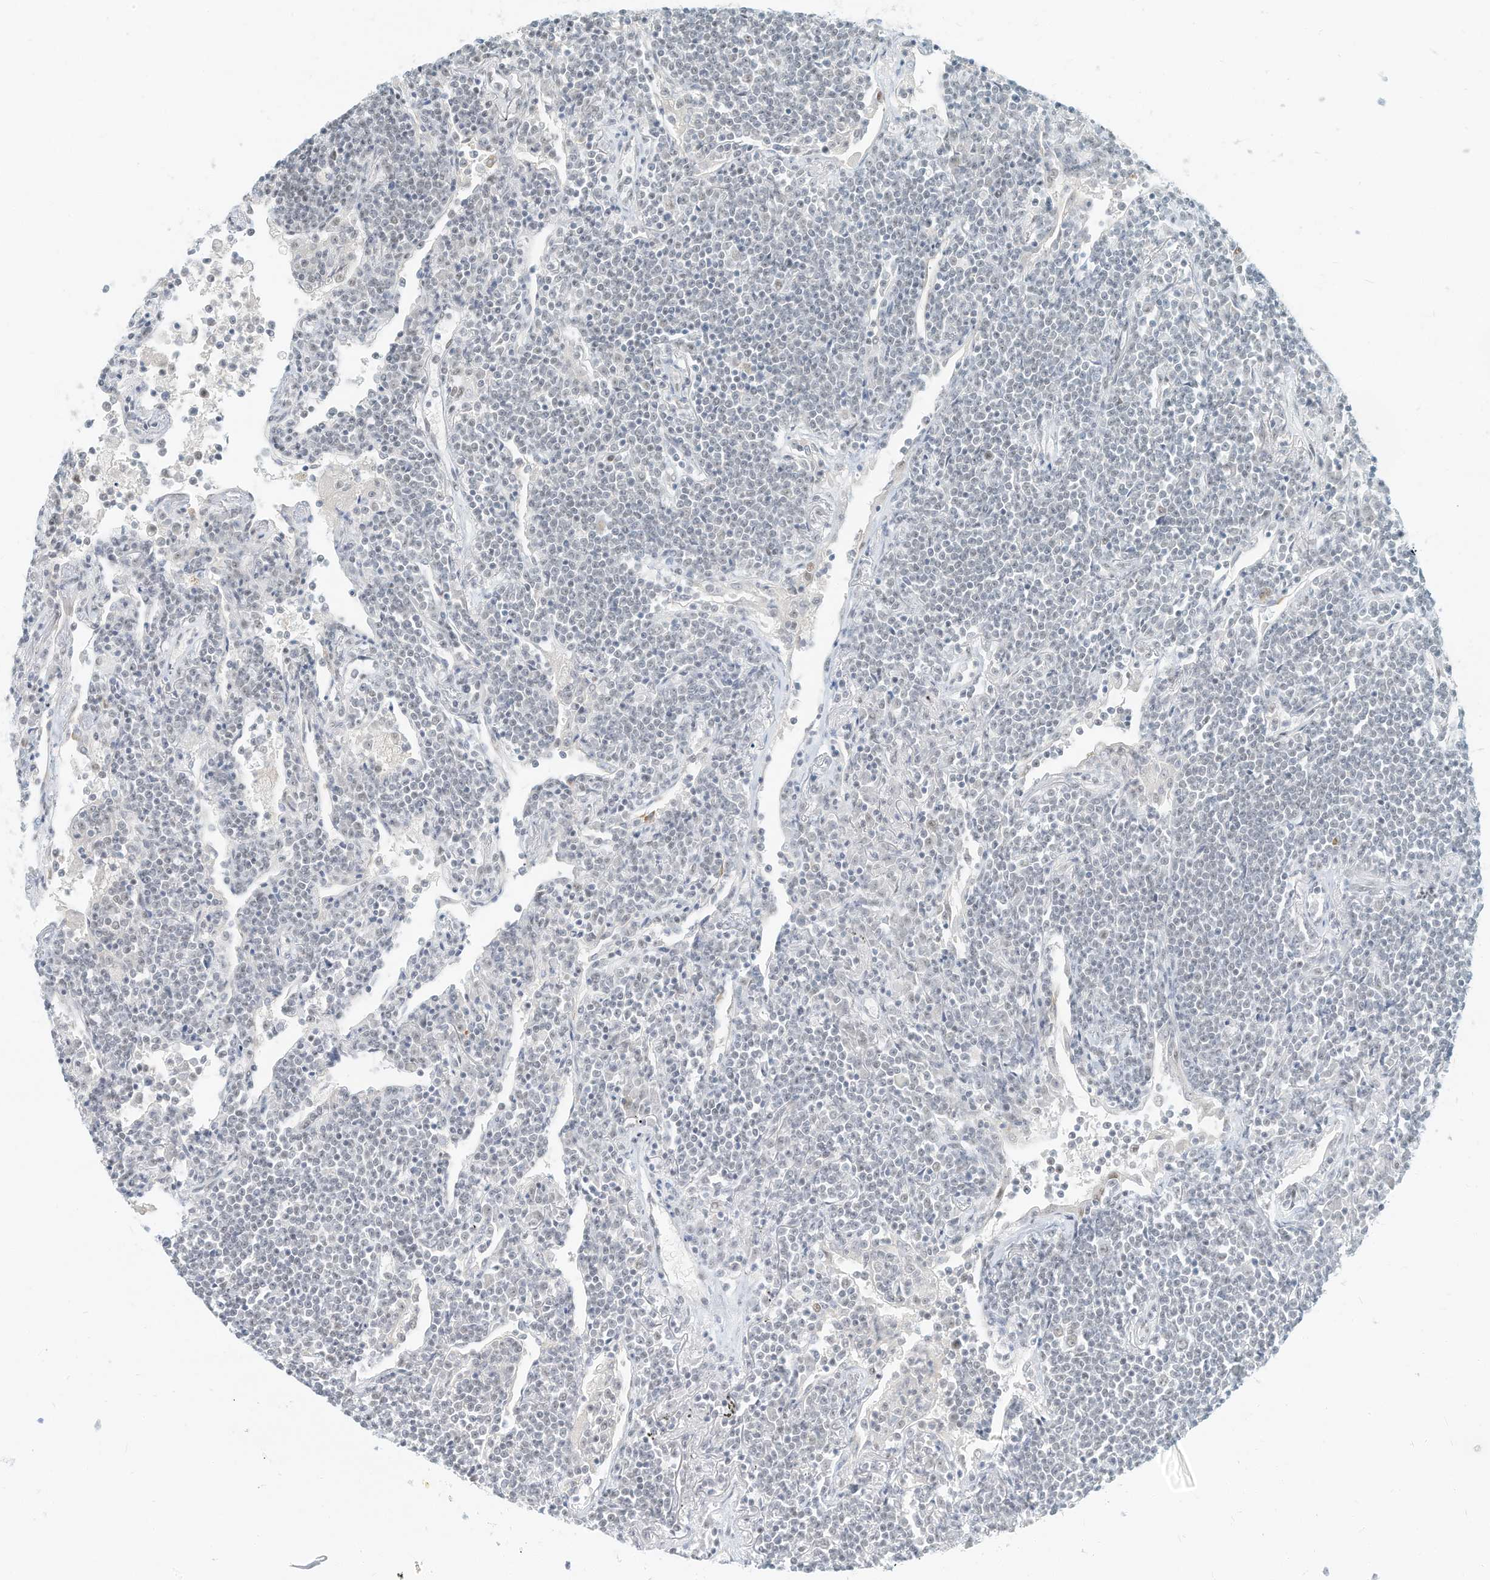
{"staining": {"intensity": "negative", "quantity": "none", "location": "none"}, "tissue": "lymphoma", "cell_type": "Tumor cells", "image_type": "cancer", "snomed": [{"axis": "morphology", "description": "Malignant lymphoma, non-Hodgkin's type, Low grade"}, {"axis": "topography", "description": "Lung"}], "caption": "Tumor cells are negative for brown protein staining in lymphoma.", "gene": "PGC", "patient": {"sex": "female", "age": 71}}